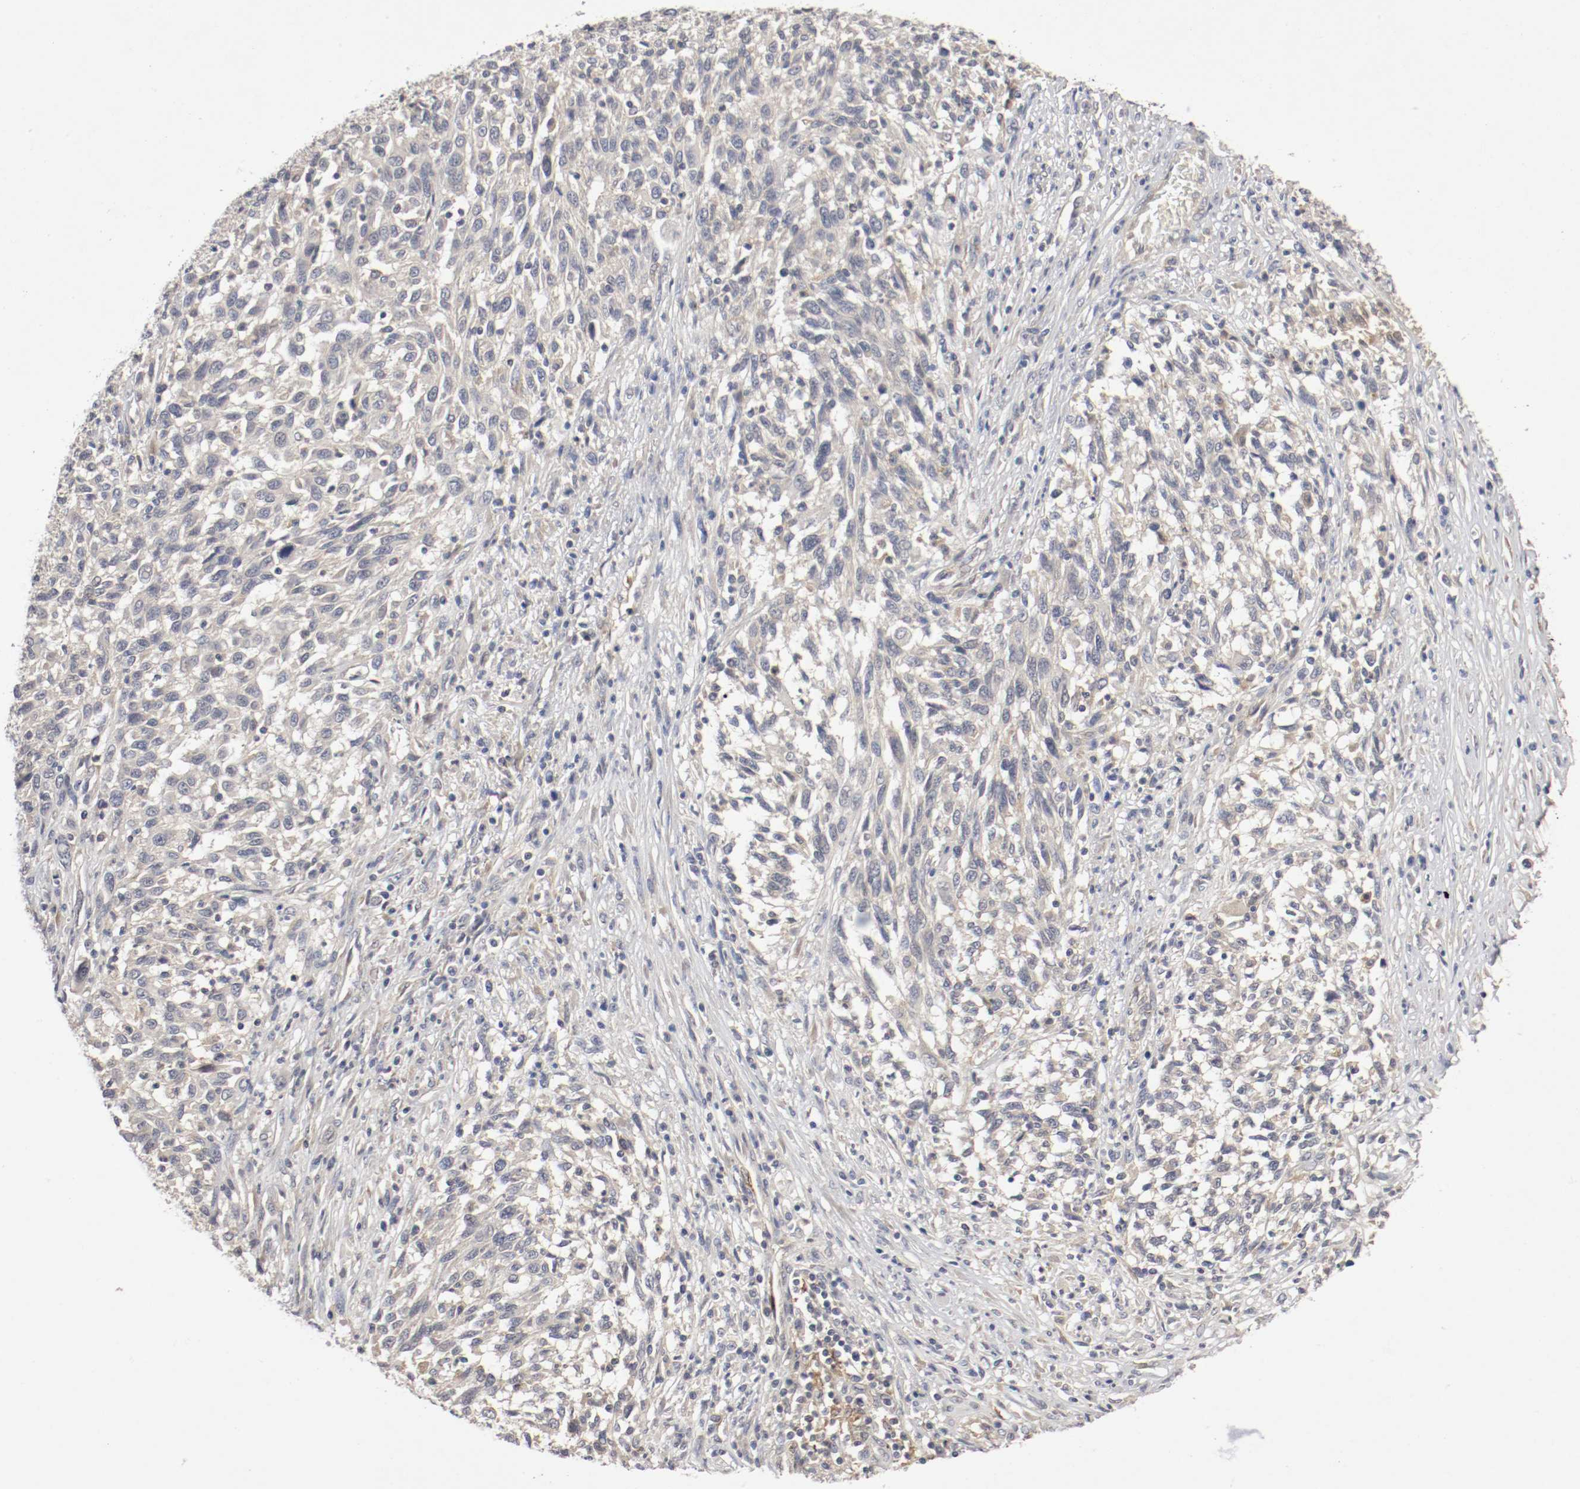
{"staining": {"intensity": "weak", "quantity": "<25%", "location": "cytoplasmic/membranous"}, "tissue": "melanoma", "cell_type": "Tumor cells", "image_type": "cancer", "snomed": [{"axis": "morphology", "description": "Malignant melanoma, Metastatic site"}, {"axis": "topography", "description": "Lymph node"}], "caption": "Tumor cells show no significant protein staining in malignant melanoma (metastatic site). (Immunohistochemistry, brightfield microscopy, high magnification).", "gene": "REN", "patient": {"sex": "male", "age": 61}}